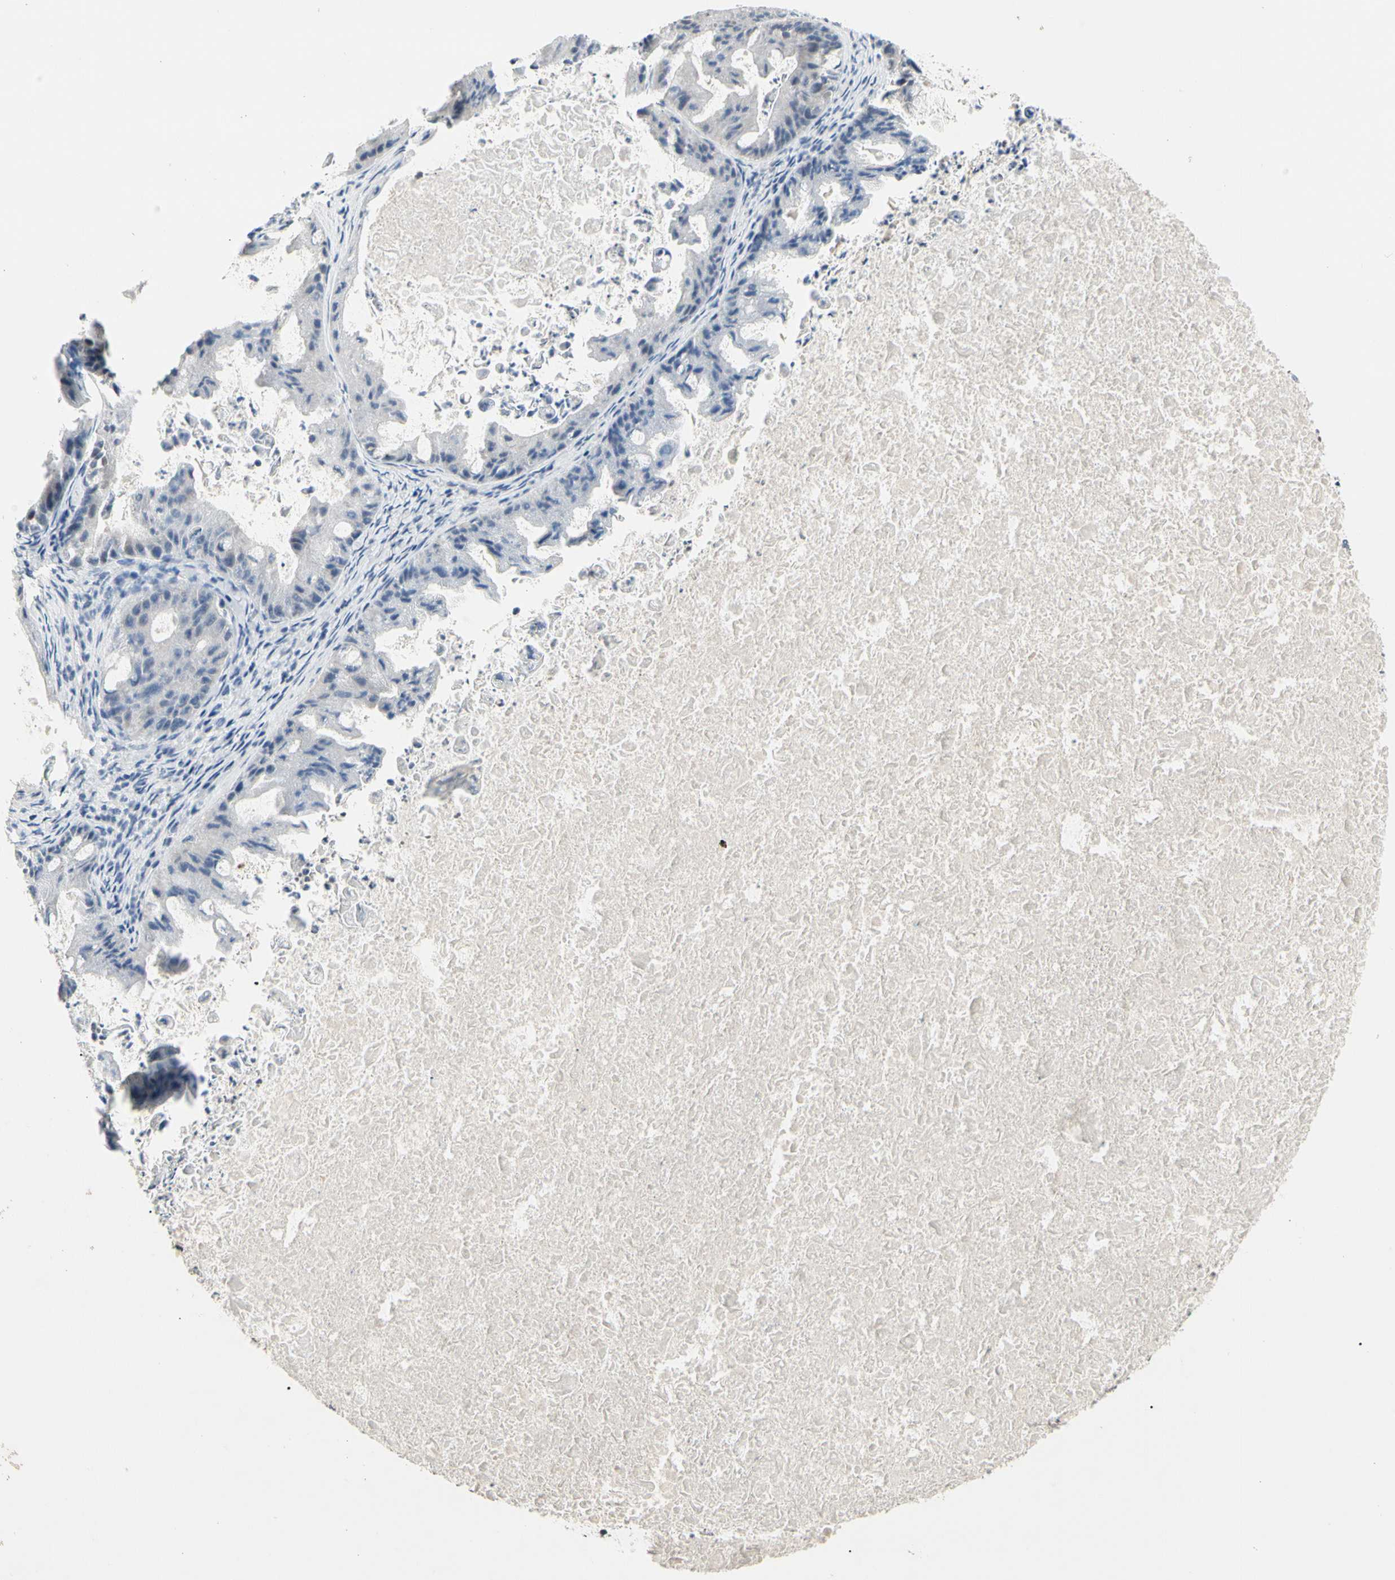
{"staining": {"intensity": "negative", "quantity": "none", "location": "none"}, "tissue": "ovarian cancer", "cell_type": "Tumor cells", "image_type": "cancer", "snomed": [{"axis": "morphology", "description": "Cystadenocarcinoma, mucinous, NOS"}, {"axis": "topography", "description": "Ovary"}], "caption": "Tumor cells show no significant protein positivity in ovarian cancer (mucinous cystadenocarcinoma).", "gene": "GREM1", "patient": {"sex": "female", "age": 37}}